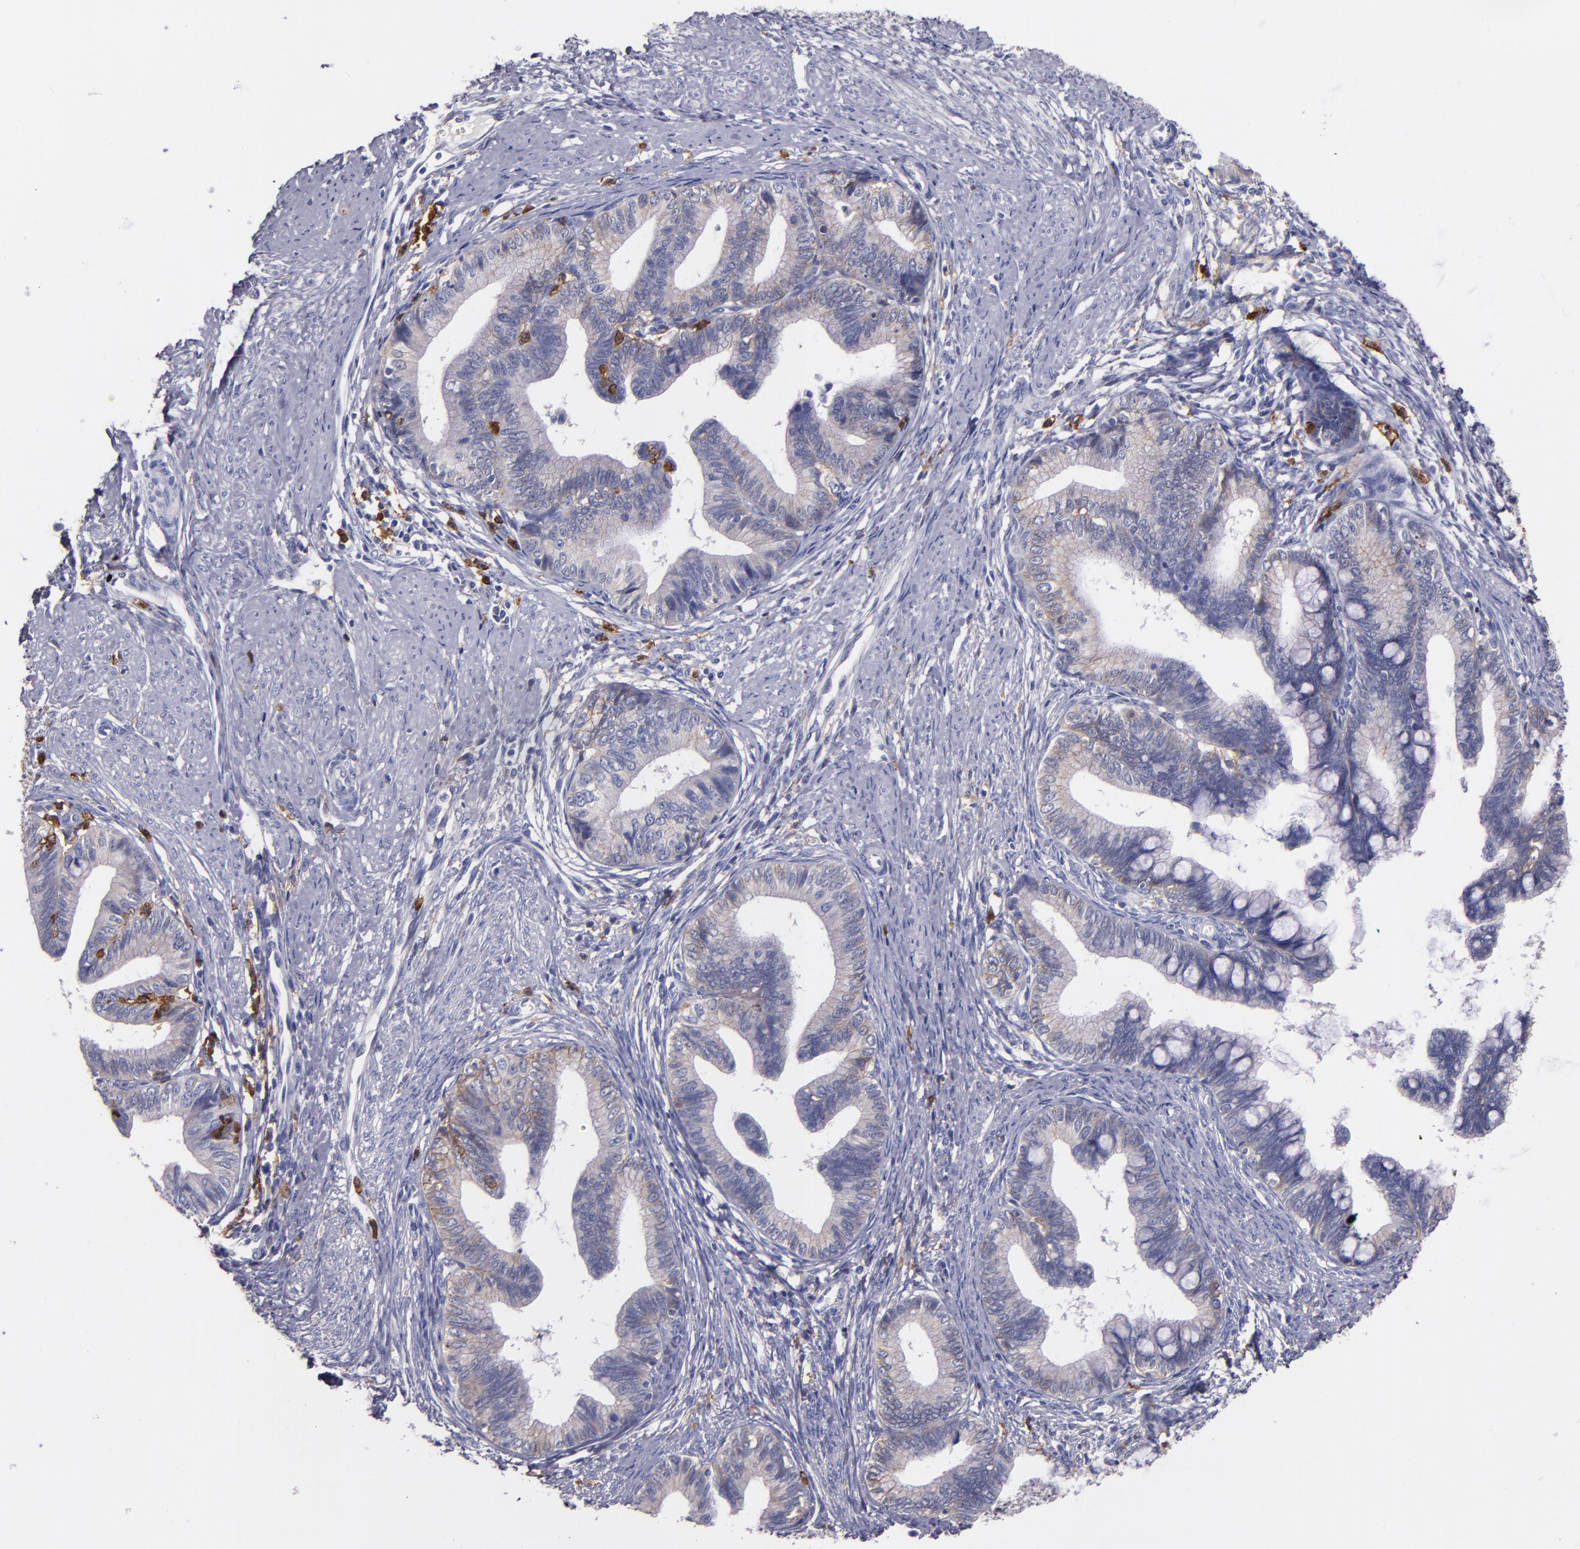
{"staining": {"intensity": "weak", "quantity": "<25%", "location": "cytoplasmic/membranous"}, "tissue": "cervical cancer", "cell_type": "Tumor cells", "image_type": "cancer", "snomed": [{"axis": "morphology", "description": "Adenocarcinoma, NOS"}, {"axis": "topography", "description": "Cervix"}], "caption": "Immunohistochemistry (IHC) image of neoplastic tissue: human adenocarcinoma (cervical) stained with DAB reveals no significant protein staining in tumor cells.", "gene": "C5AR1", "patient": {"sex": "female", "age": 36}}